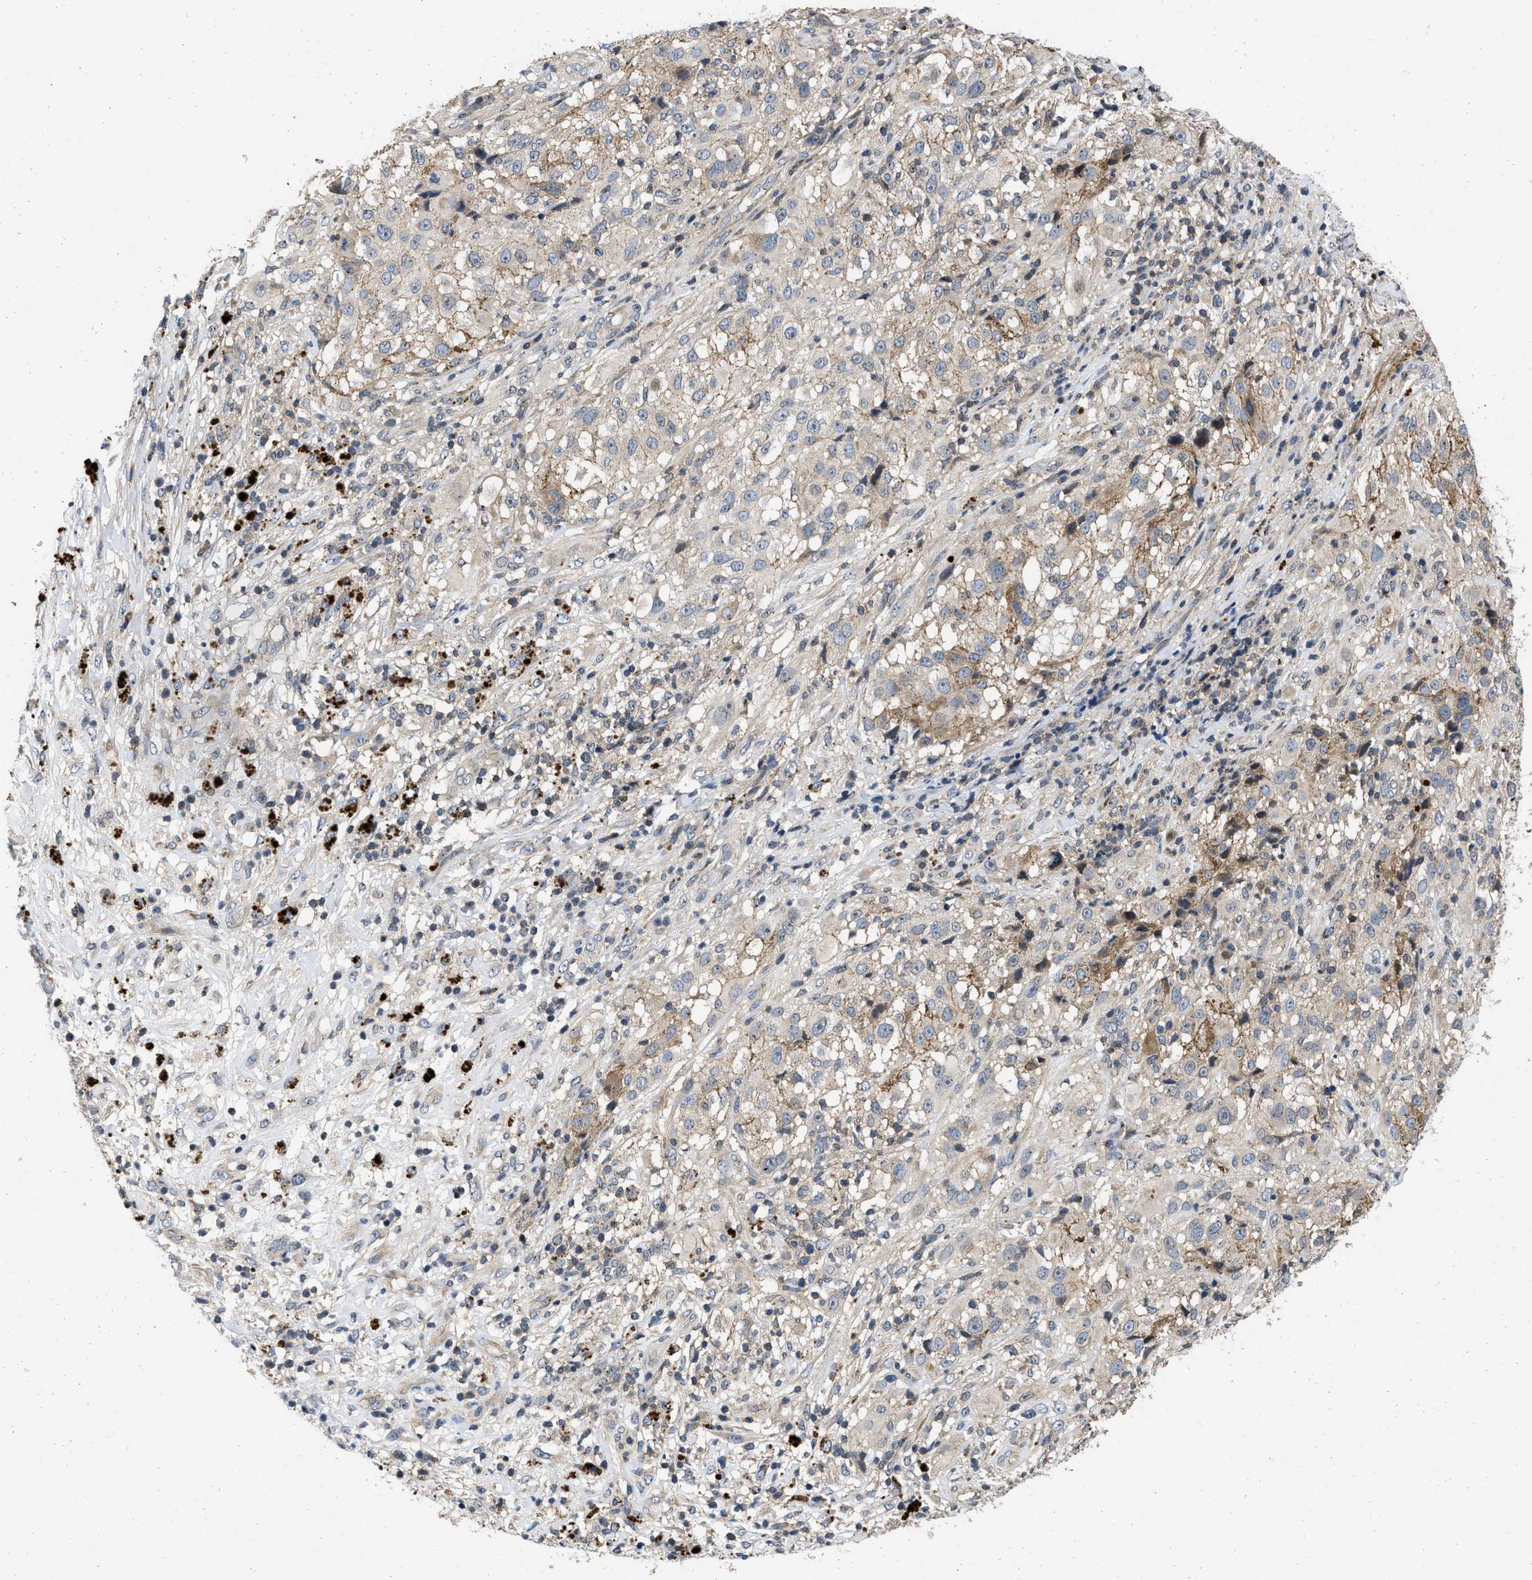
{"staining": {"intensity": "weak", "quantity": "25%-75%", "location": "cytoplasmic/membranous"}, "tissue": "melanoma", "cell_type": "Tumor cells", "image_type": "cancer", "snomed": [{"axis": "morphology", "description": "Necrosis, NOS"}, {"axis": "morphology", "description": "Malignant melanoma, NOS"}, {"axis": "topography", "description": "Skin"}], "caption": "Malignant melanoma tissue reveals weak cytoplasmic/membranous positivity in approximately 25%-75% of tumor cells, visualized by immunohistochemistry. The protein of interest is stained brown, and the nuclei are stained in blue (DAB (3,3'-diaminobenzidine) IHC with brightfield microscopy, high magnification).", "gene": "PRDM14", "patient": {"sex": "female", "age": 87}}